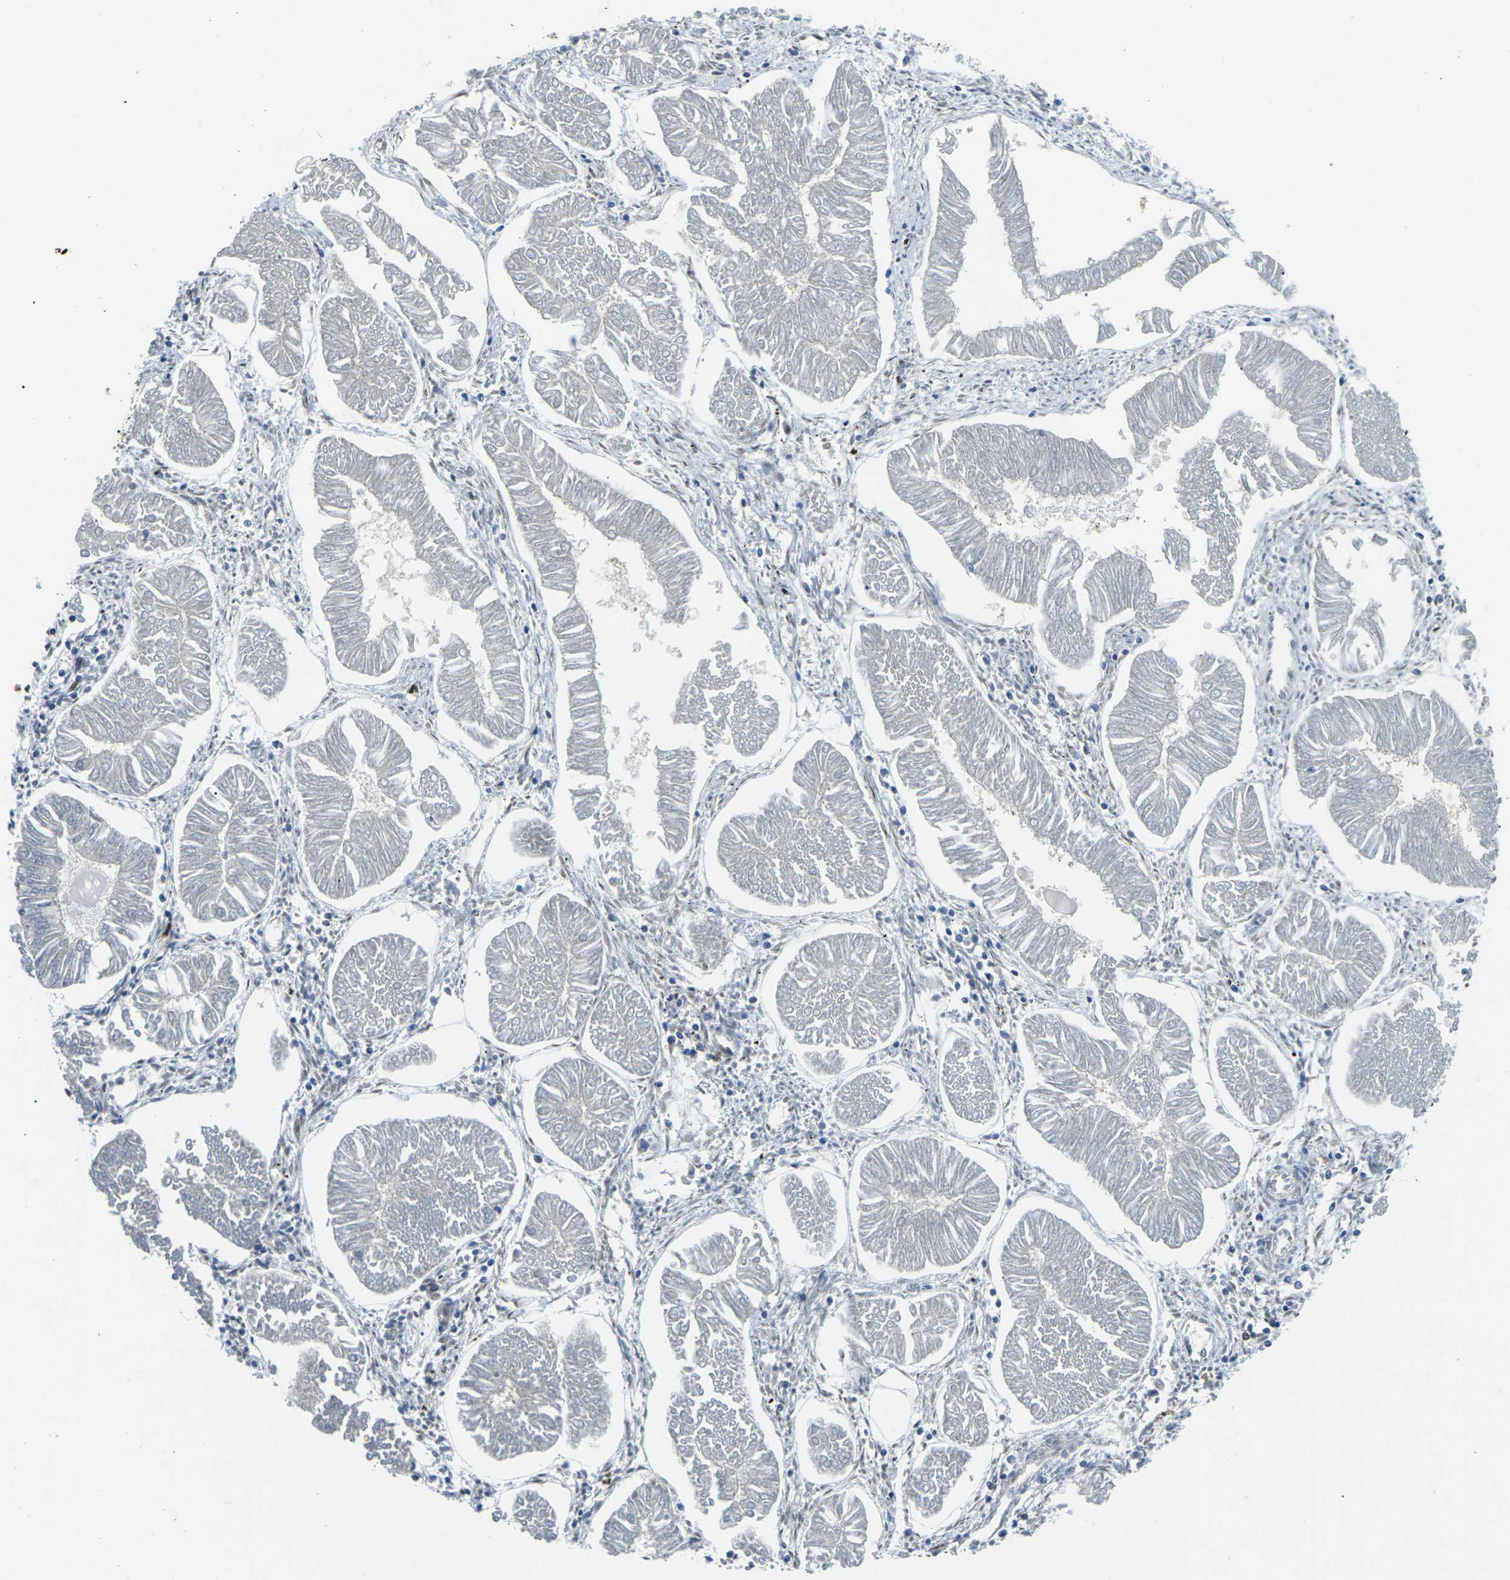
{"staining": {"intensity": "negative", "quantity": "none", "location": "none"}, "tissue": "endometrial cancer", "cell_type": "Tumor cells", "image_type": "cancer", "snomed": [{"axis": "morphology", "description": "Adenocarcinoma, NOS"}, {"axis": "topography", "description": "Endometrium"}], "caption": "This micrograph is of endometrial adenocarcinoma stained with immunohistochemistry (IHC) to label a protein in brown with the nuclei are counter-stained blue. There is no expression in tumor cells.", "gene": "PSME3", "patient": {"sex": "female", "age": 53}}